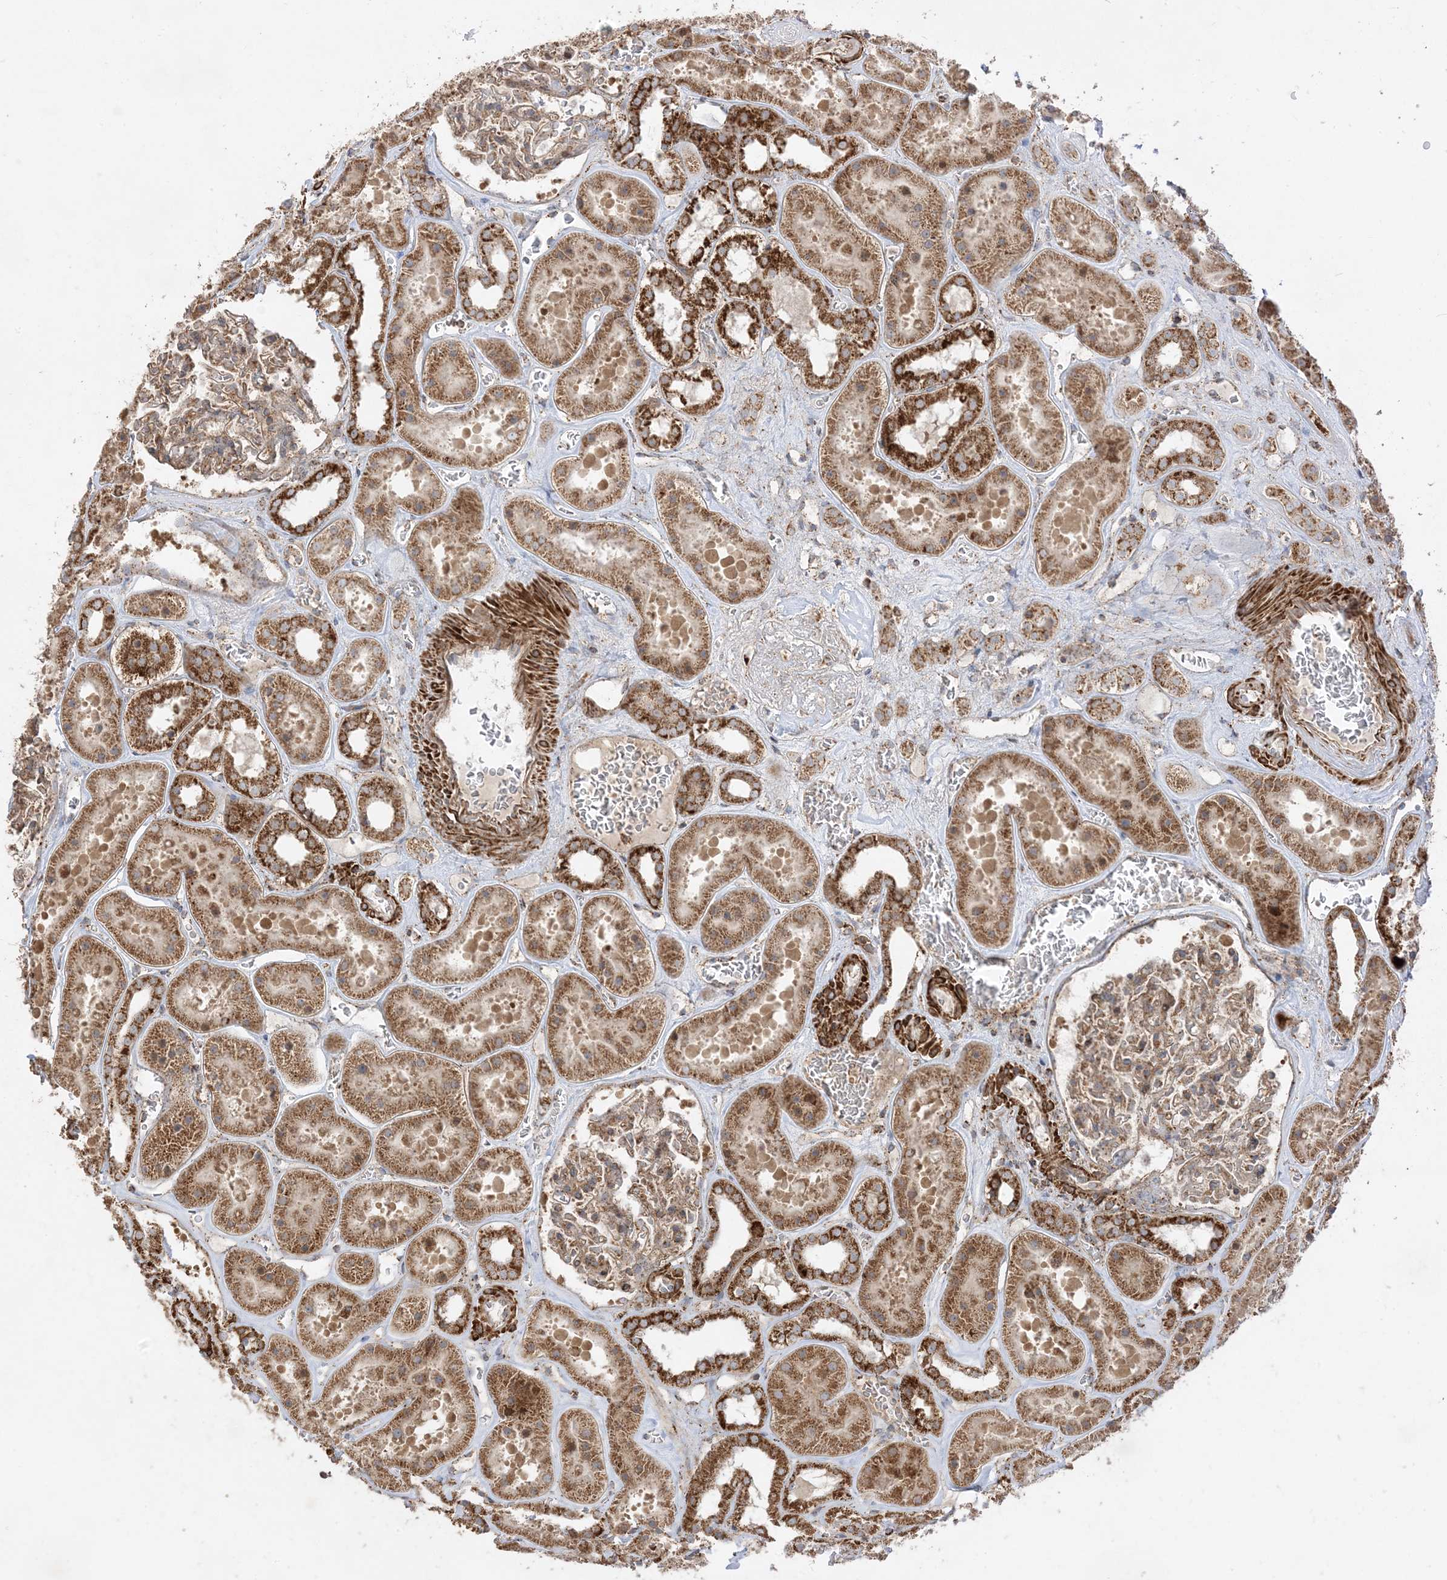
{"staining": {"intensity": "moderate", "quantity": "25%-75%", "location": "cytoplasmic/membranous"}, "tissue": "kidney", "cell_type": "Cells in glomeruli", "image_type": "normal", "snomed": [{"axis": "morphology", "description": "Normal tissue, NOS"}, {"axis": "topography", "description": "Kidney"}], "caption": "The photomicrograph shows a brown stain indicating the presence of a protein in the cytoplasmic/membranous of cells in glomeruli in kidney. (IHC, brightfield microscopy, high magnification).", "gene": "AARS2", "patient": {"sex": "female", "age": 41}}